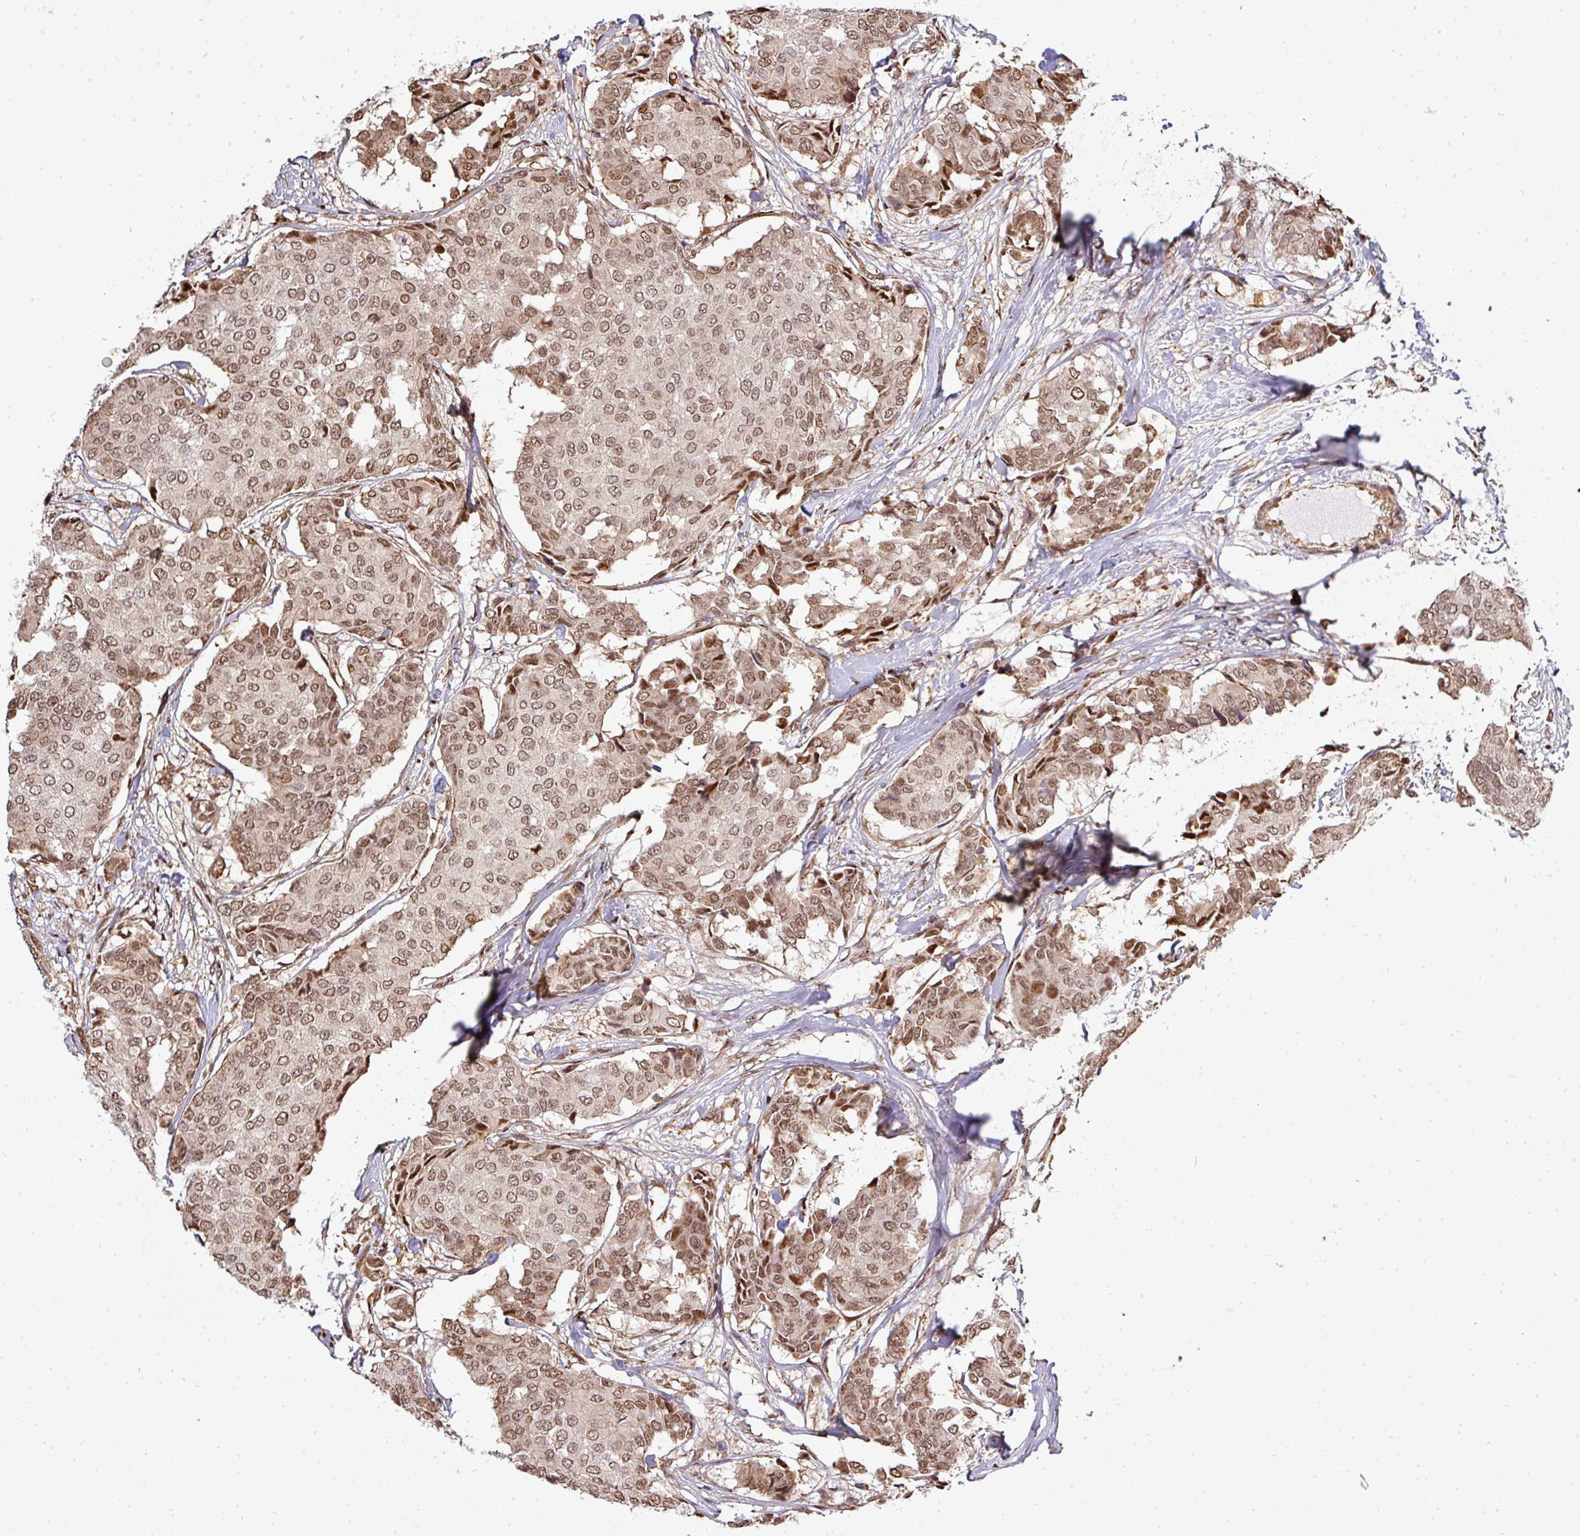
{"staining": {"intensity": "moderate", "quantity": ">75%", "location": "nuclear"}, "tissue": "breast cancer", "cell_type": "Tumor cells", "image_type": "cancer", "snomed": [{"axis": "morphology", "description": "Duct carcinoma"}, {"axis": "topography", "description": "Breast"}], "caption": "Brown immunohistochemical staining in human breast cancer reveals moderate nuclear positivity in about >75% of tumor cells.", "gene": "PATZ1", "patient": {"sex": "female", "age": 75}}